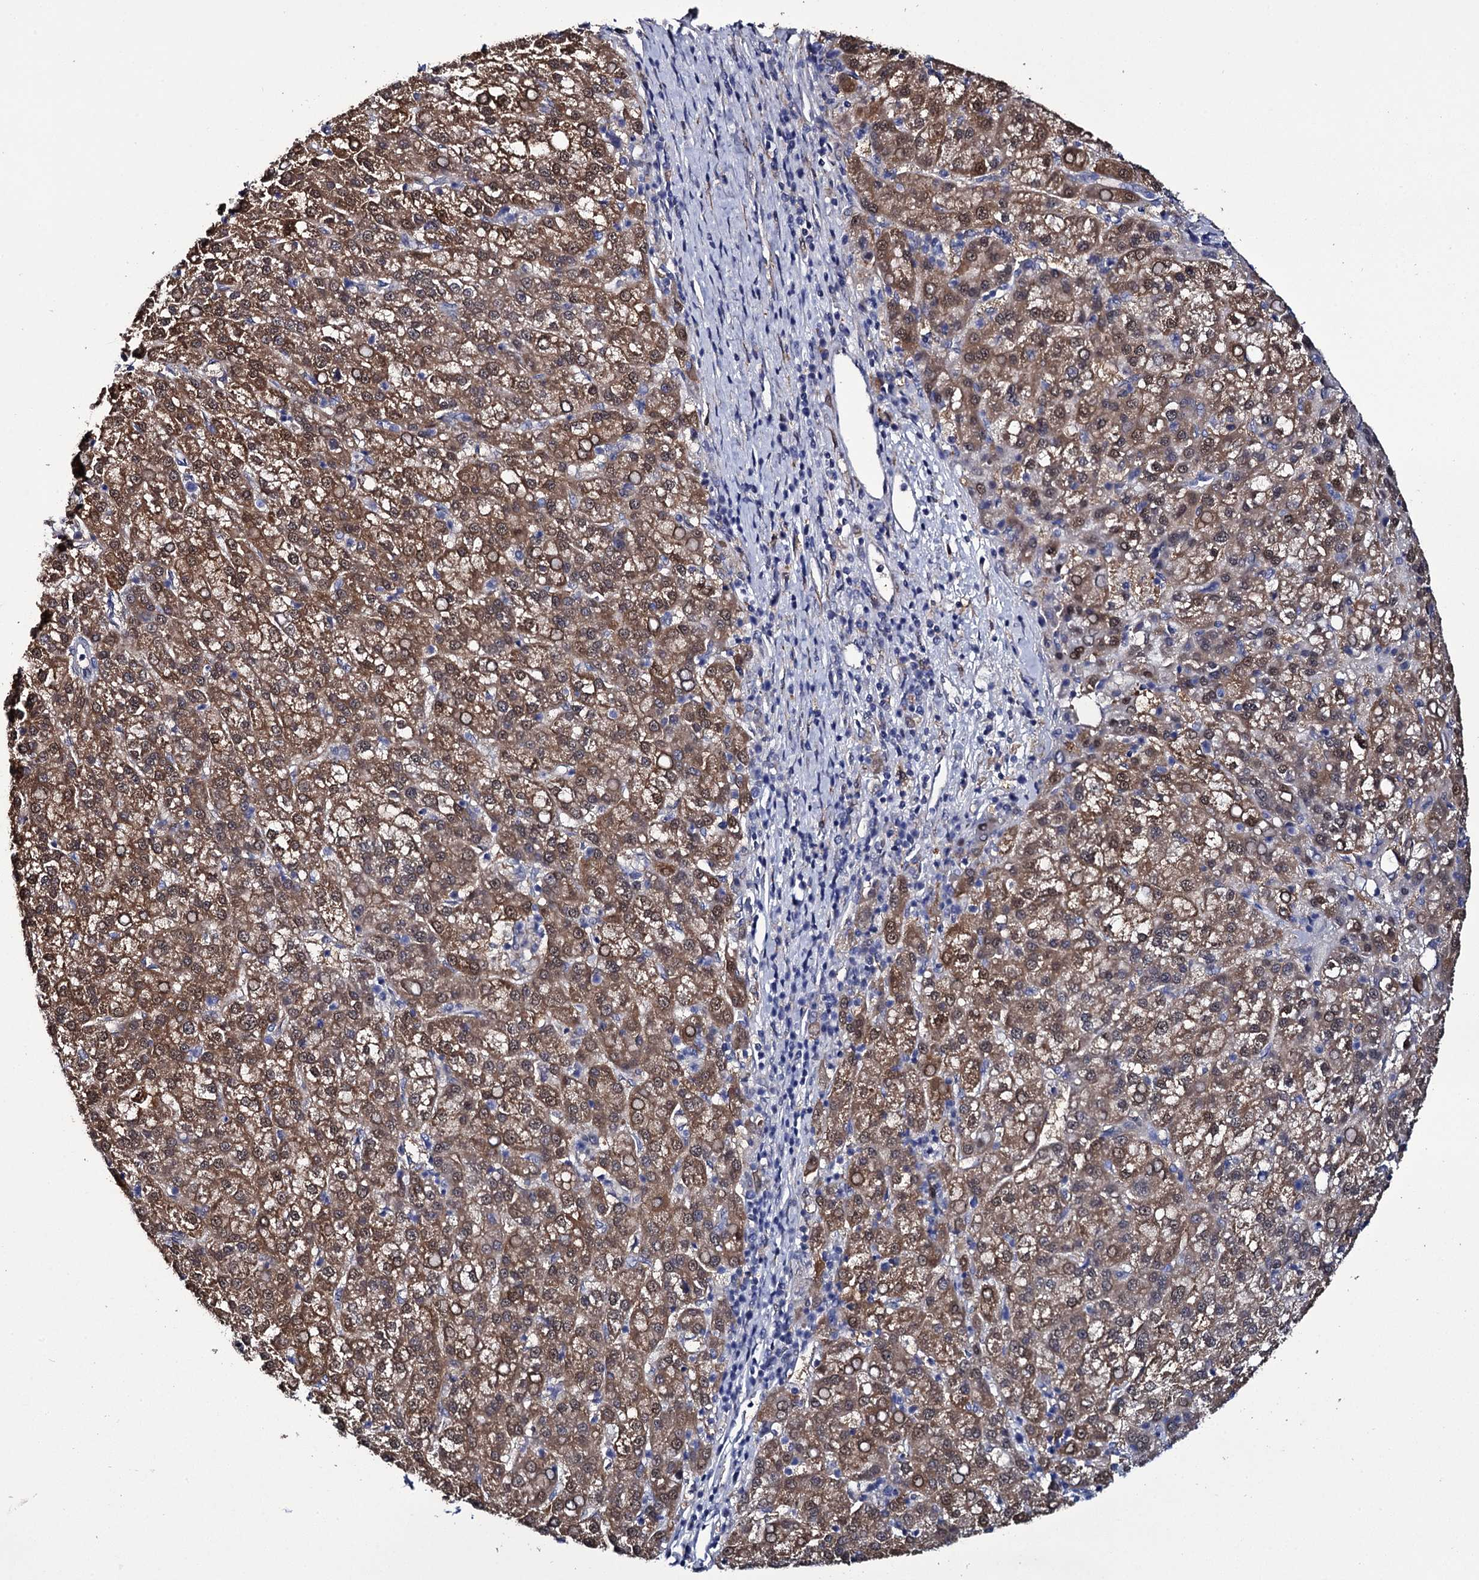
{"staining": {"intensity": "moderate", "quantity": ">75%", "location": "cytoplasmic/membranous"}, "tissue": "liver cancer", "cell_type": "Tumor cells", "image_type": "cancer", "snomed": [{"axis": "morphology", "description": "Carcinoma, Hepatocellular, NOS"}, {"axis": "topography", "description": "Liver"}], "caption": "Brown immunohistochemical staining in liver hepatocellular carcinoma reveals moderate cytoplasmic/membranous expression in approximately >75% of tumor cells. Using DAB (3,3'-diaminobenzidine) (brown) and hematoxylin (blue) stains, captured at high magnification using brightfield microscopy.", "gene": "CRYL1", "patient": {"sex": "female", "age": 58}}